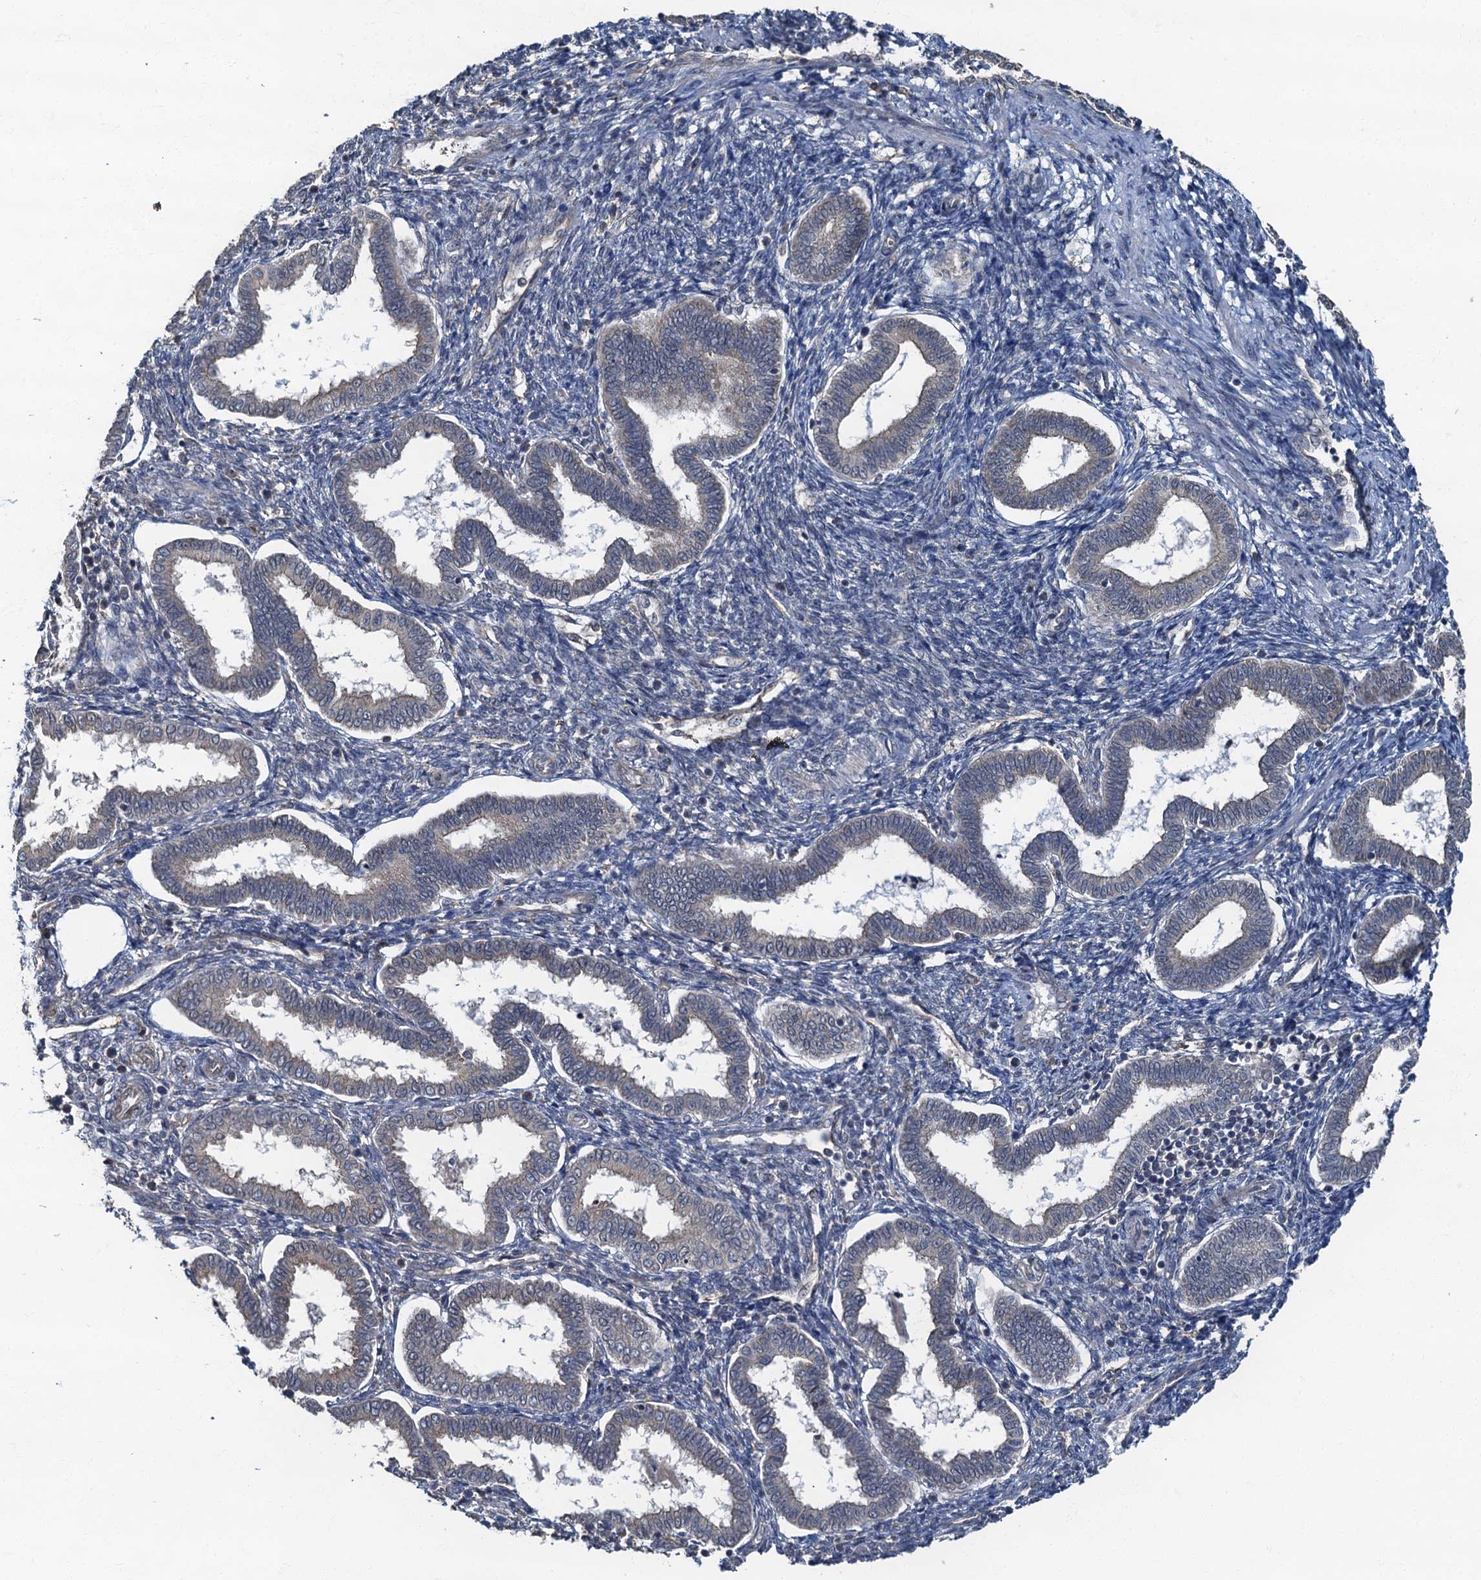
{"staining": {"intensity": "negative", "quantity": "none", "location": "none"}, "tissue": "endometrium", "cell_type": "Cells in endometrial stroma", "image_type": "normal", "snomed": [{"axis": "morphology", "description": "Normal tissue, NOS"}, {"axis": "topography", "description": "Endometrium"}], "caption": "IHC of normal human endometrium shows no expression in cells in endometrial stroma.", "gene": "TBCK", "patient": {"sex": "female", "age": 24}}